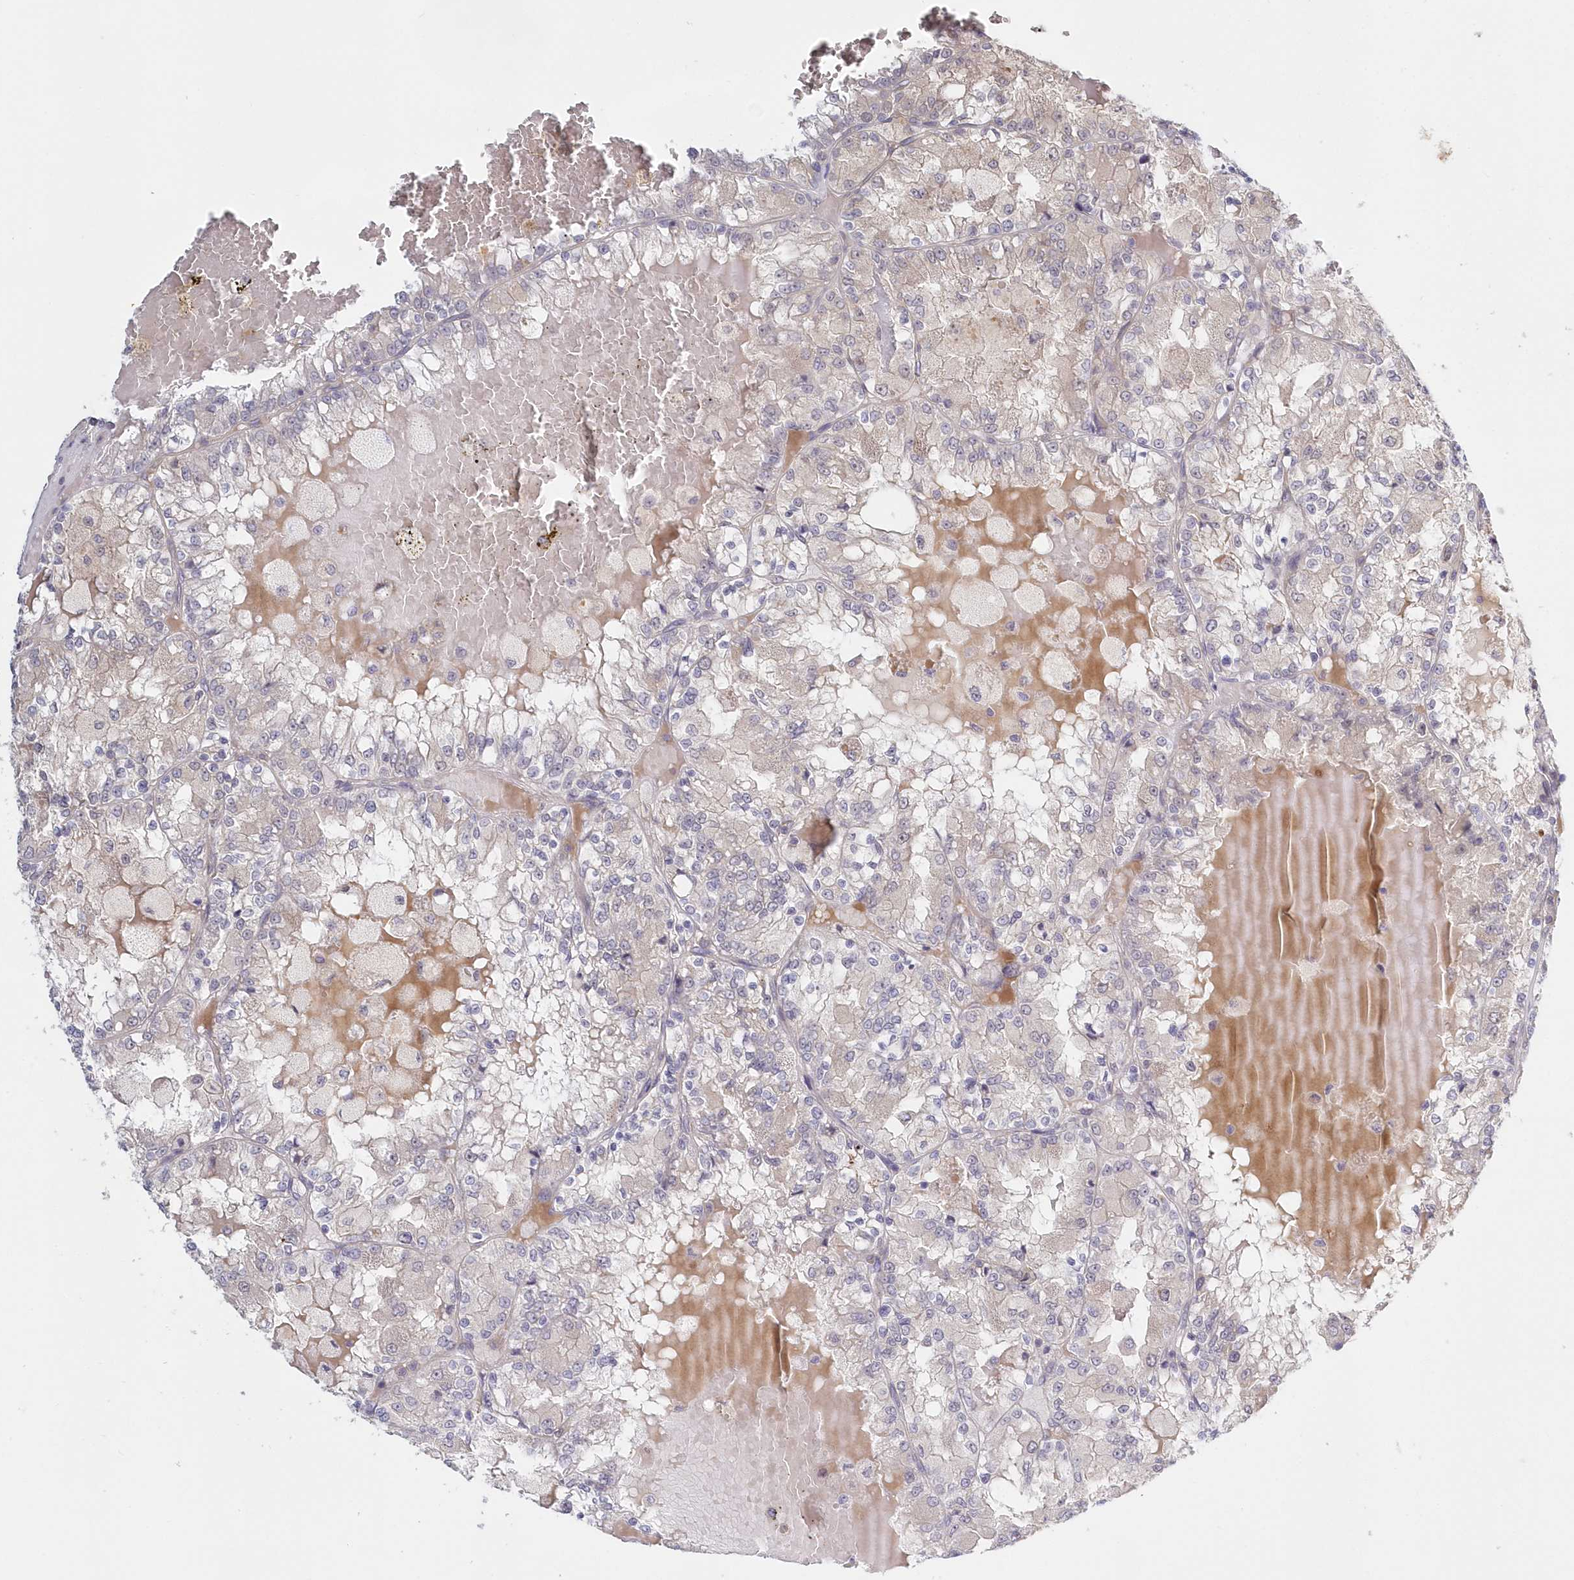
{"staining": {"intensity": "negative", "quantity": "none", "location": "none"}, "tissue": "renal cancer", "cell_type": "Tumor cells", "image_type": "cancer", "snomed": [{"axis": "morphology", "description": "Adenocarcinoma, NOS"}, {"axis": "topography", "description": "Kidney"}], "caption": "Renal adenocarcinoma was stained to show a protein in brown. There is no significant staining in tumor cells.", "gene": "KATNA1", "patient": {"sex": "female", "age": 56}}